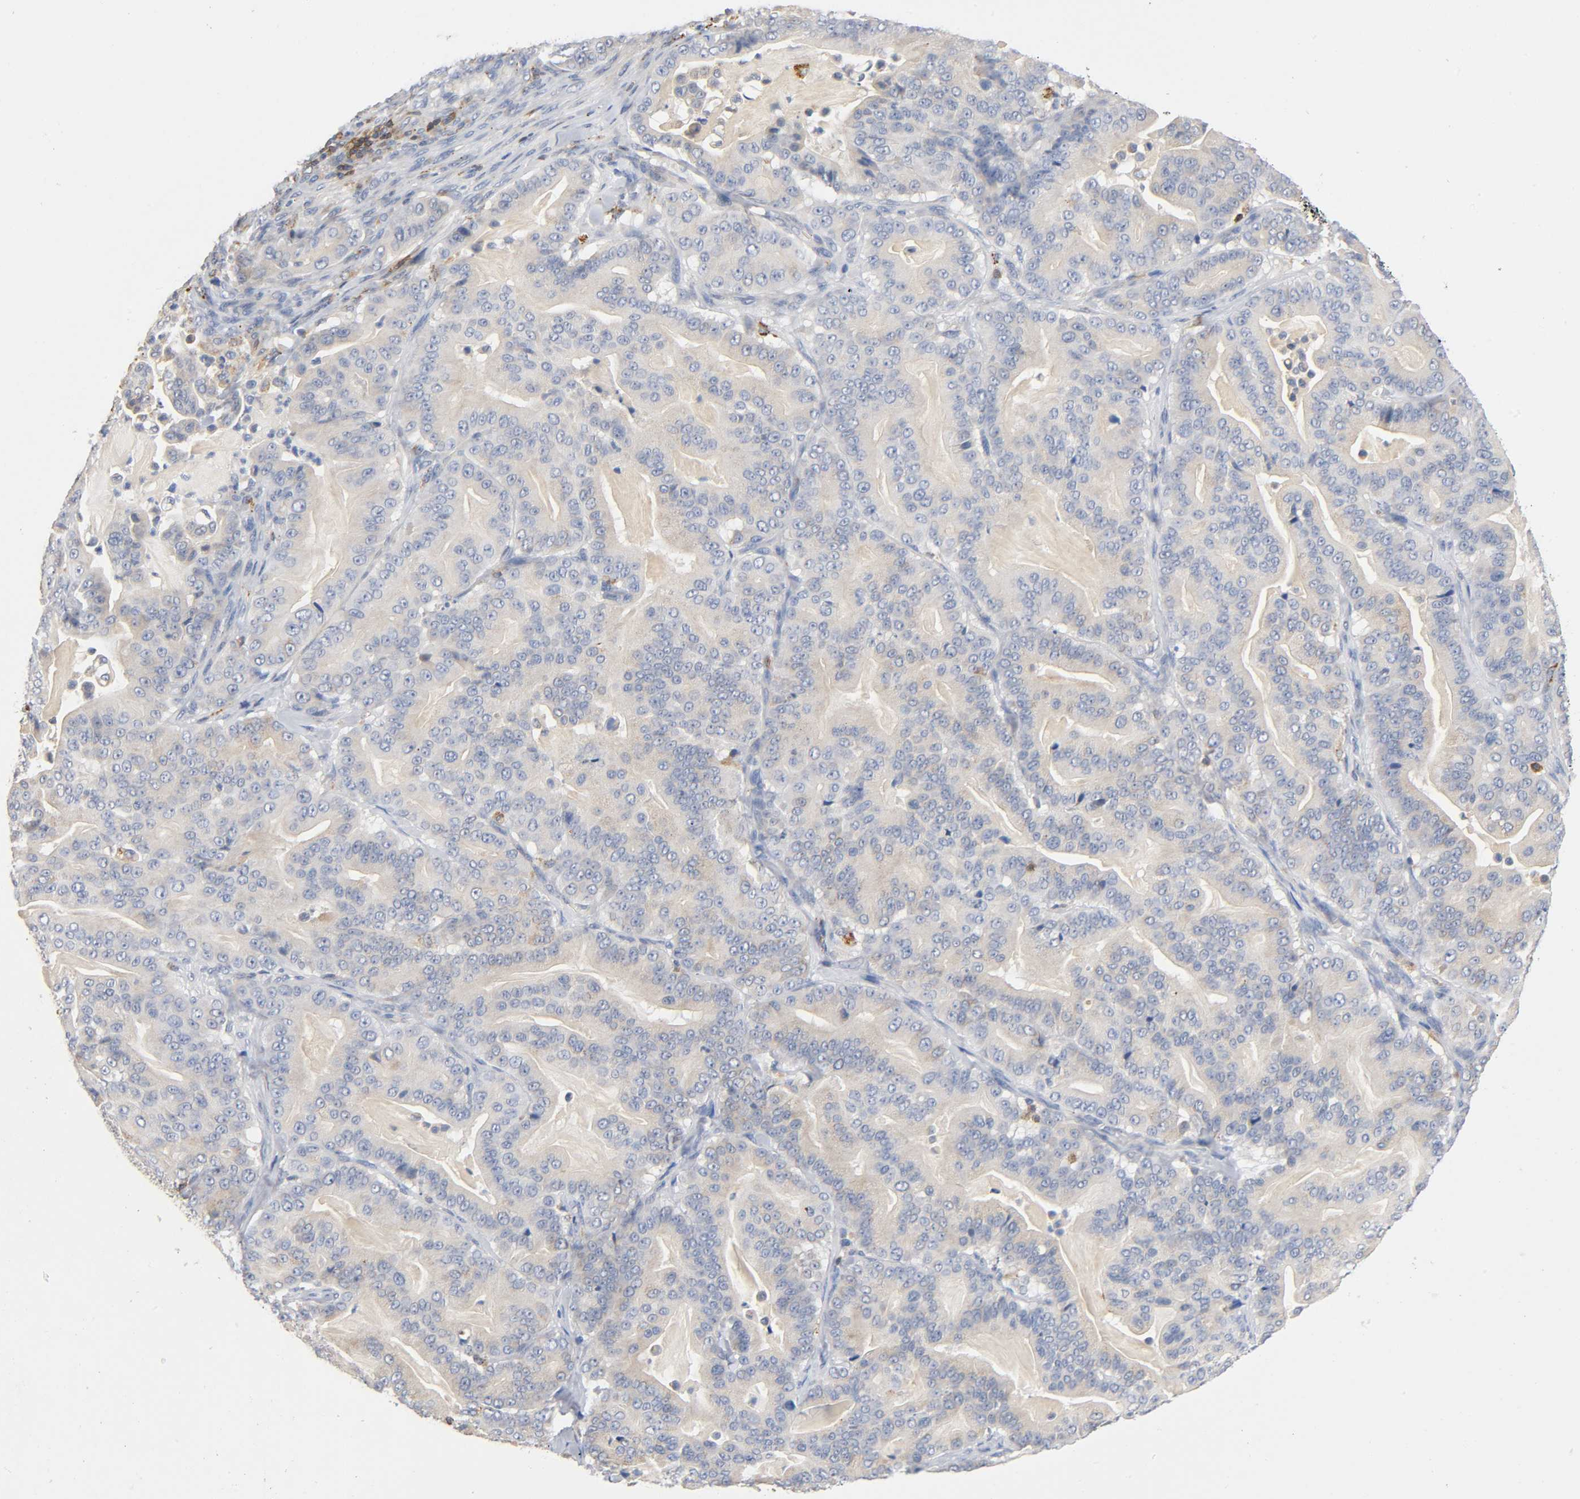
{"staining": {"intensity": "weak", "quantity": "25%-75%", "location": "cytoplasmic/membranous"}, "tissue": "pancreatic cancer", "cell_type": "Tumor cells", "image_type": "cancer", "snomed": [{"axis": "morphology", "description": "Adenocarcinoma, NOS"}, {"axis": "topography", "description": "Pancreas"}], "caption": "Adenocarcinoma (pancreatic) stained with a protein marker demonstrates weak staining in tumor cells.", "gene": "UCKL1", "patient": {"sex": "male", "age": 63}}